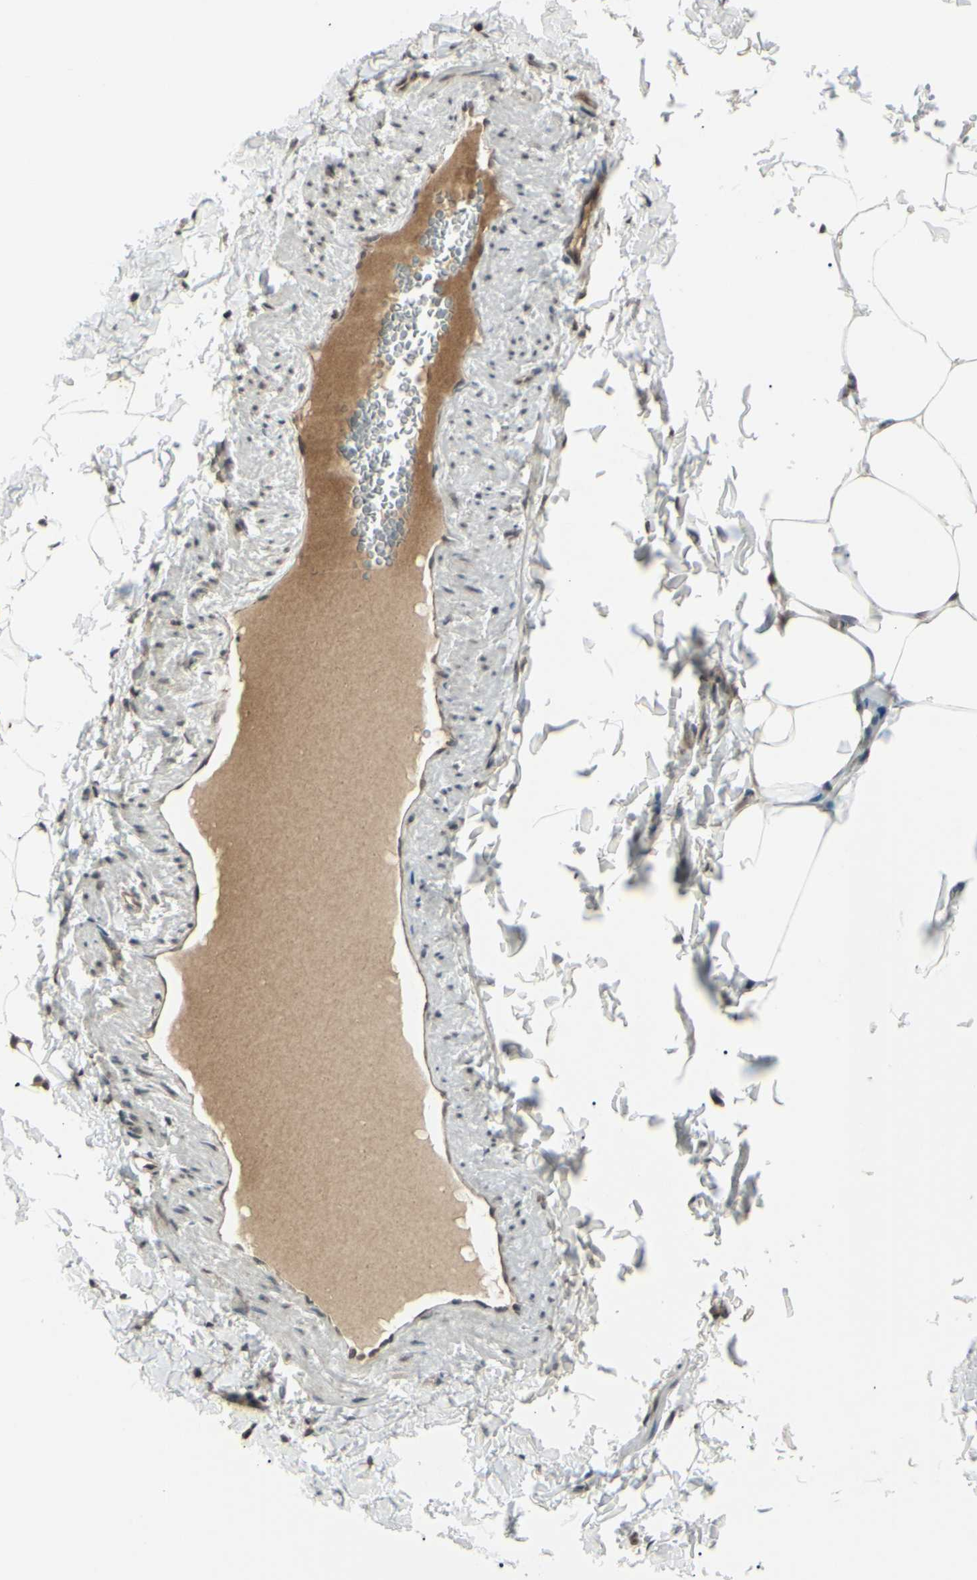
{"staining": {"intensity": "moderate", "quantity": ">75%", "location": "cytoplasmic/membranous,nuclear"}, "tissue": "adipose tissue", "cell_type": "Adipocytes", "image_type": "normal", "snomed": [{"axis": "morphology", "description": "Normal tissue, NOS"}, {"axis": "topography", "description": "Vascular tissue"}], "caption": "This image reveals immunohistochemistry staining of unremarkable human adipose tissue, with medium moderate cytoplasmic/membranous,nuclear positivity in approximately >75% of adipocytes.", "gene": "BLNK", "patient": {"sex": "male", "age": 41}}